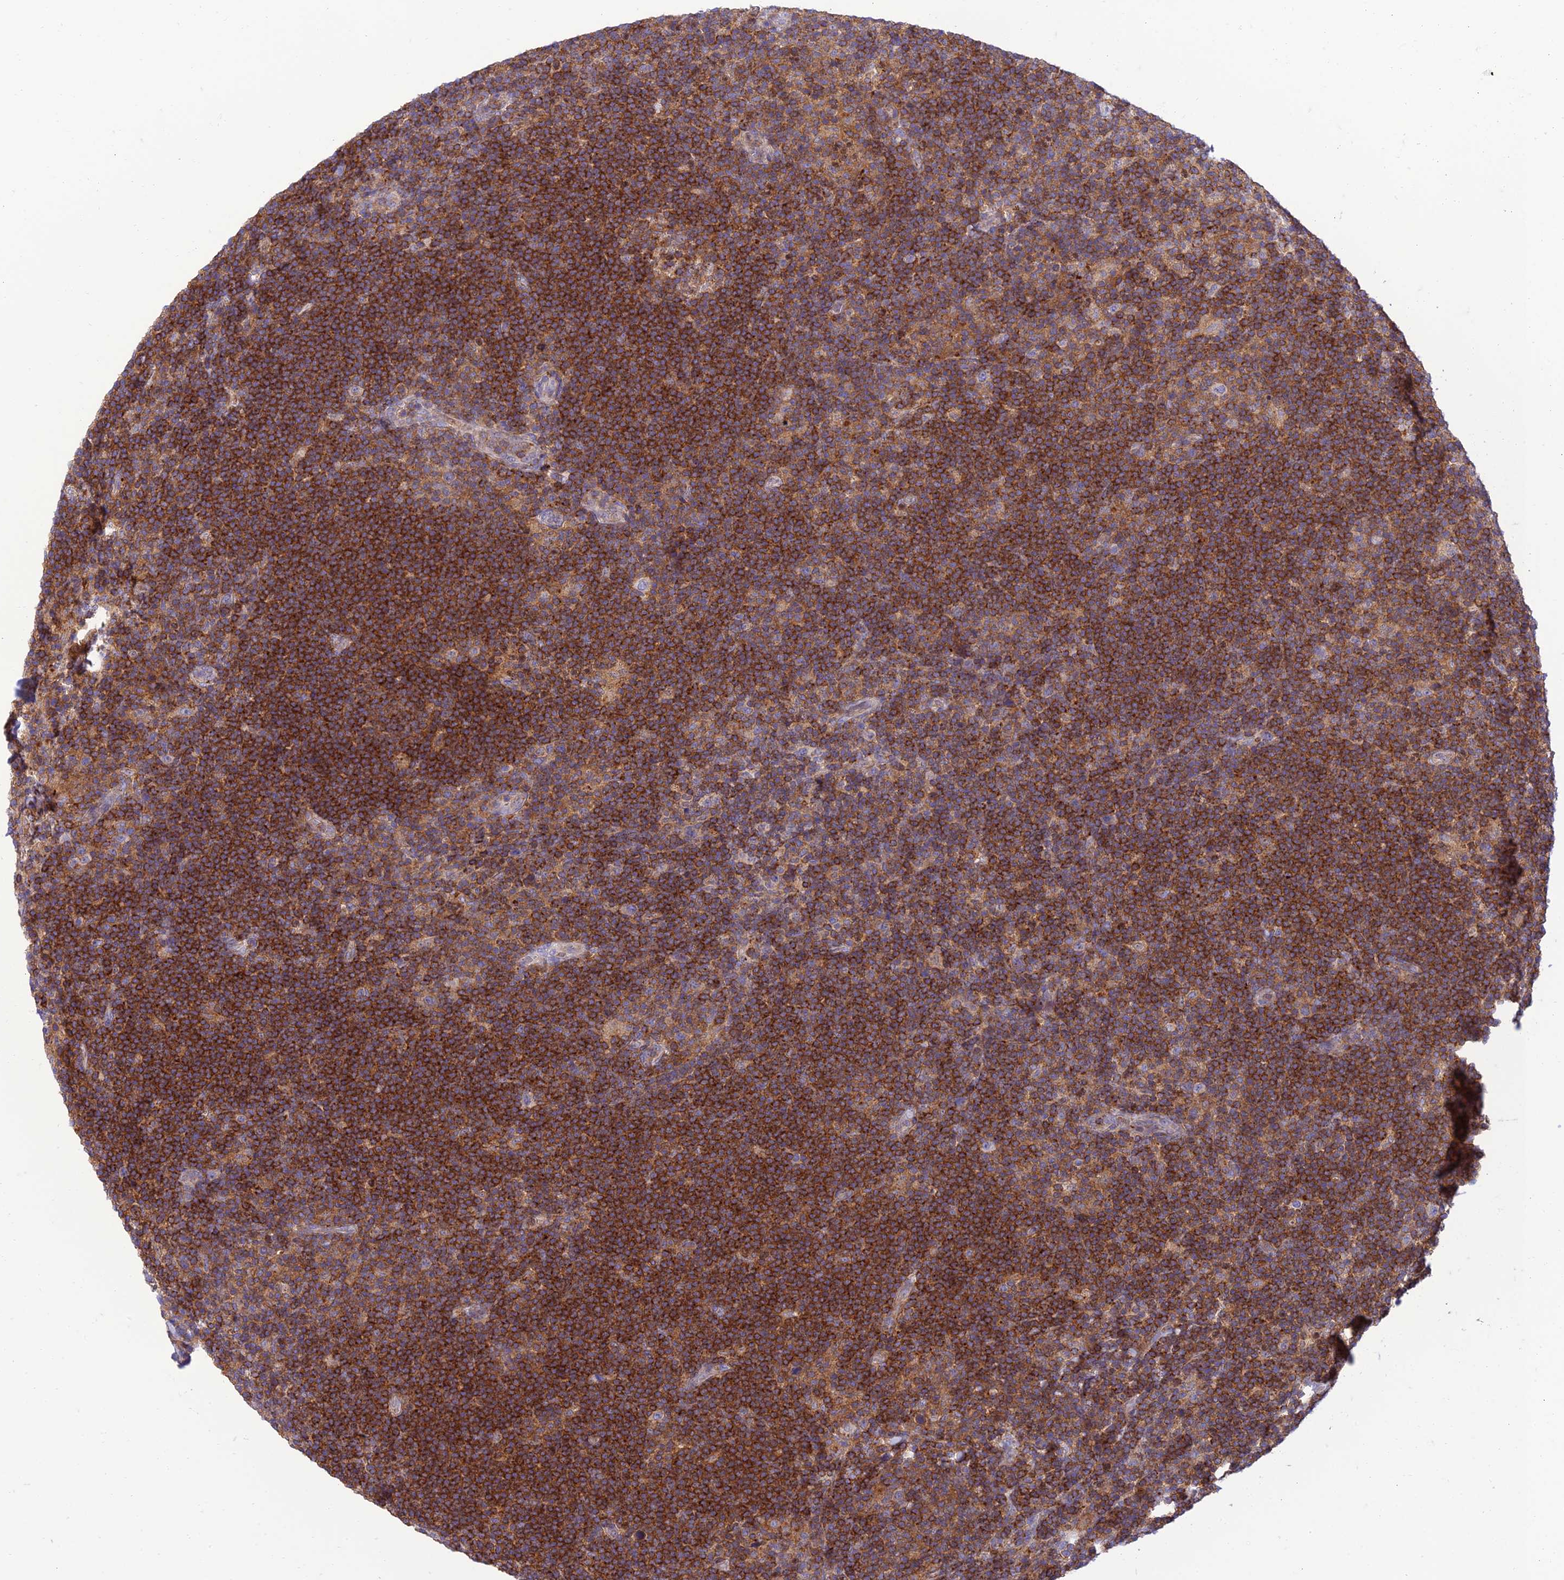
{"staining": {"intensity": "weak", "quantity": "25%-75%", "location": "cytoplasmic/membranous"}, "tissue": "lymphoma", "cell_type": "Tumor cells", "image_type": "cancer", "snomed": [{"axis": "morphology", "description": "Hodgkin's disease, NOS"}, {"axis": "topography", "description": "Lymph node"}], "caption": "The photomicrograph shows a brown stain indicating the presence of a protein in the cytoplasmic/membranous of tumor cells in Hodgkin's disease.", "gene": "IRAK3", "patient": {"sex": "female", "age": 57}}